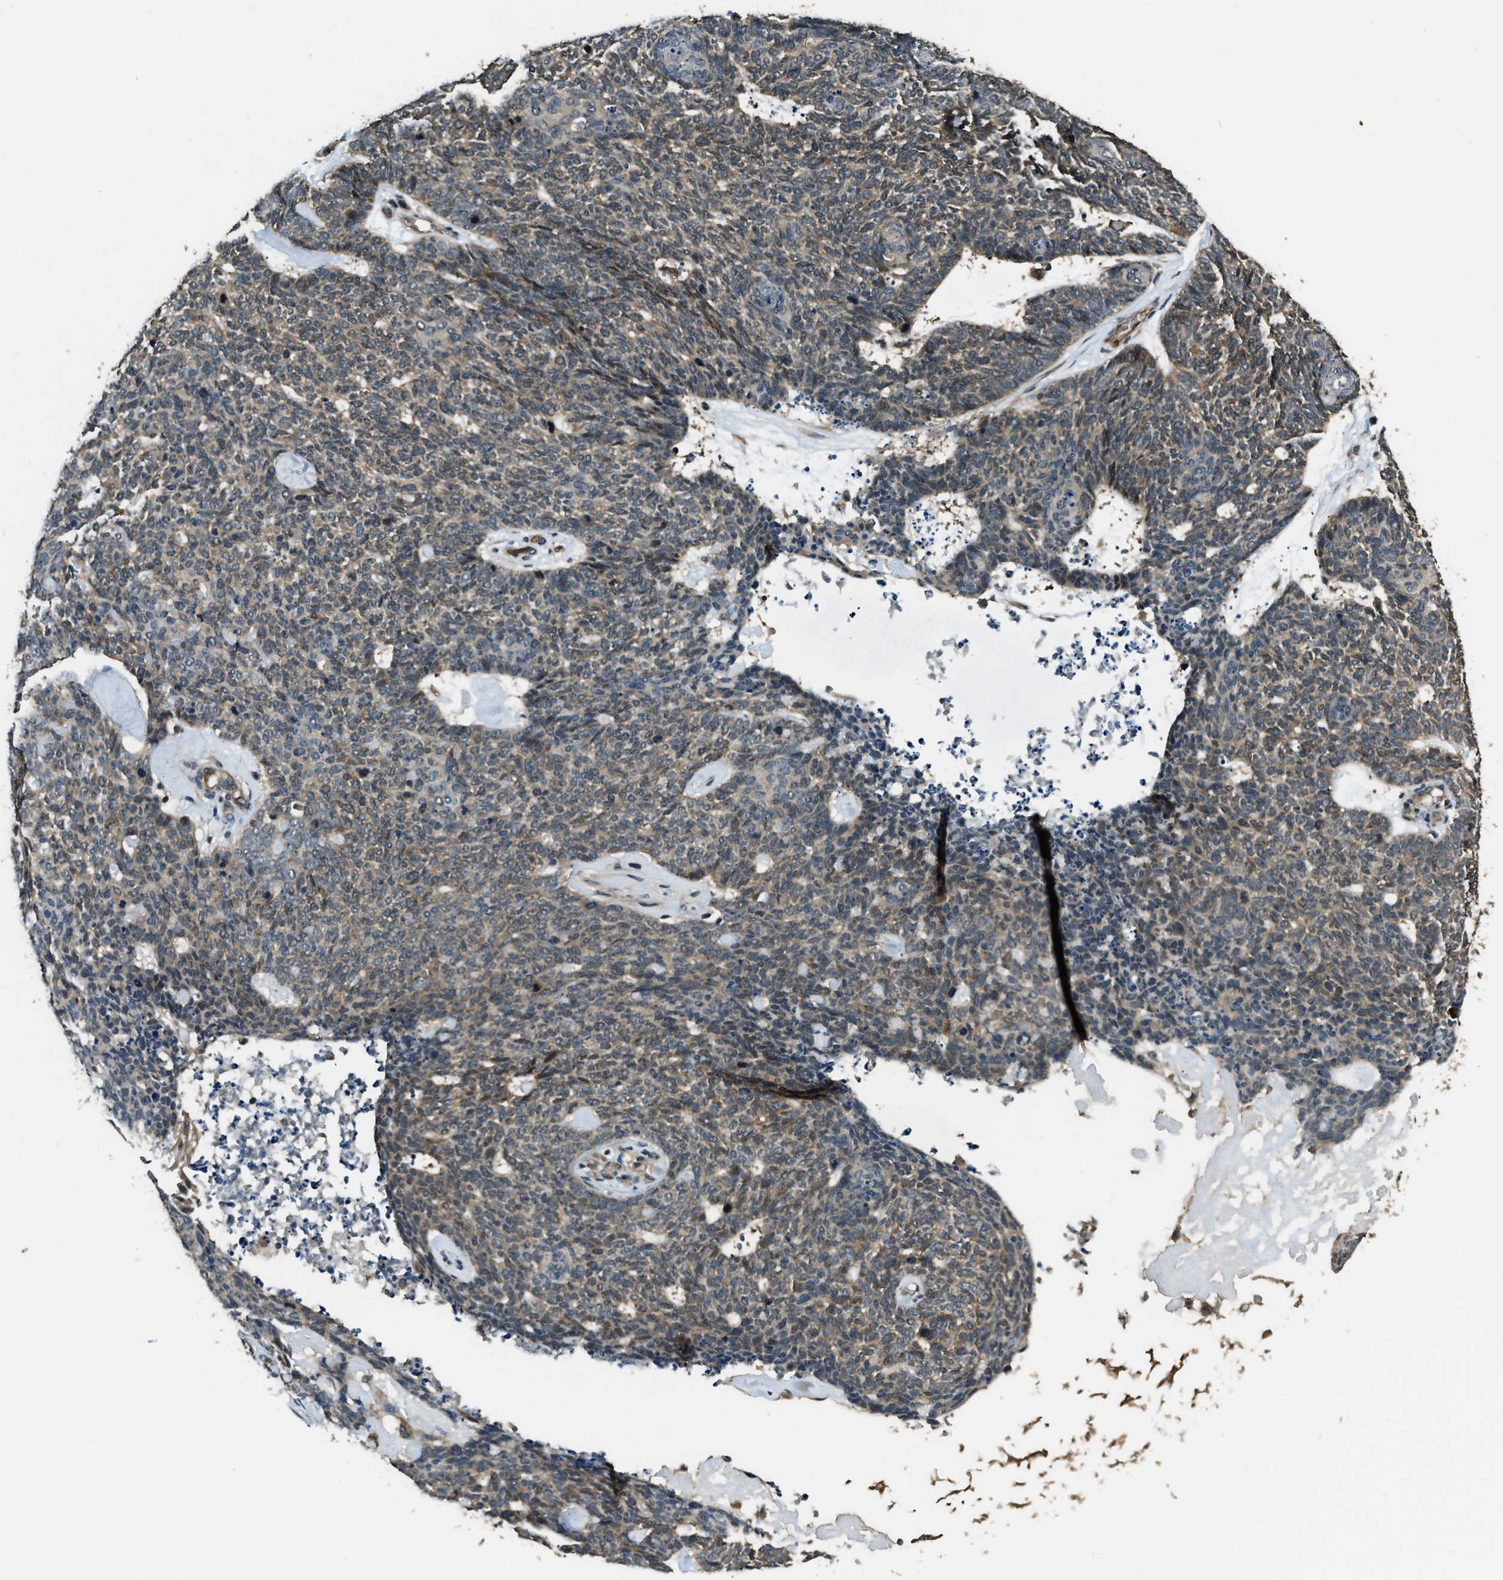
{"staining": {"intensity": "moderate", "quantity": ">75%", "location": "cytoplasmic/membranous"}, "tissue": "skin cancer", "cell_type": "Tumor cells", "image_type": "cancer", "snomed": [{"axis": "morphology", "description": "Basal cell carcinoma"}, {"axis": "topography", "description": "Skin"}], "caption": "Human basal cell carcinoma (skin) stained for a protein (brown) exhibits moderate cytoplasmic/membranous positive expression in about >75% of tumor cells.", "gene": "NUDCD3", "patient": {"sex": "female", "age": 84}}